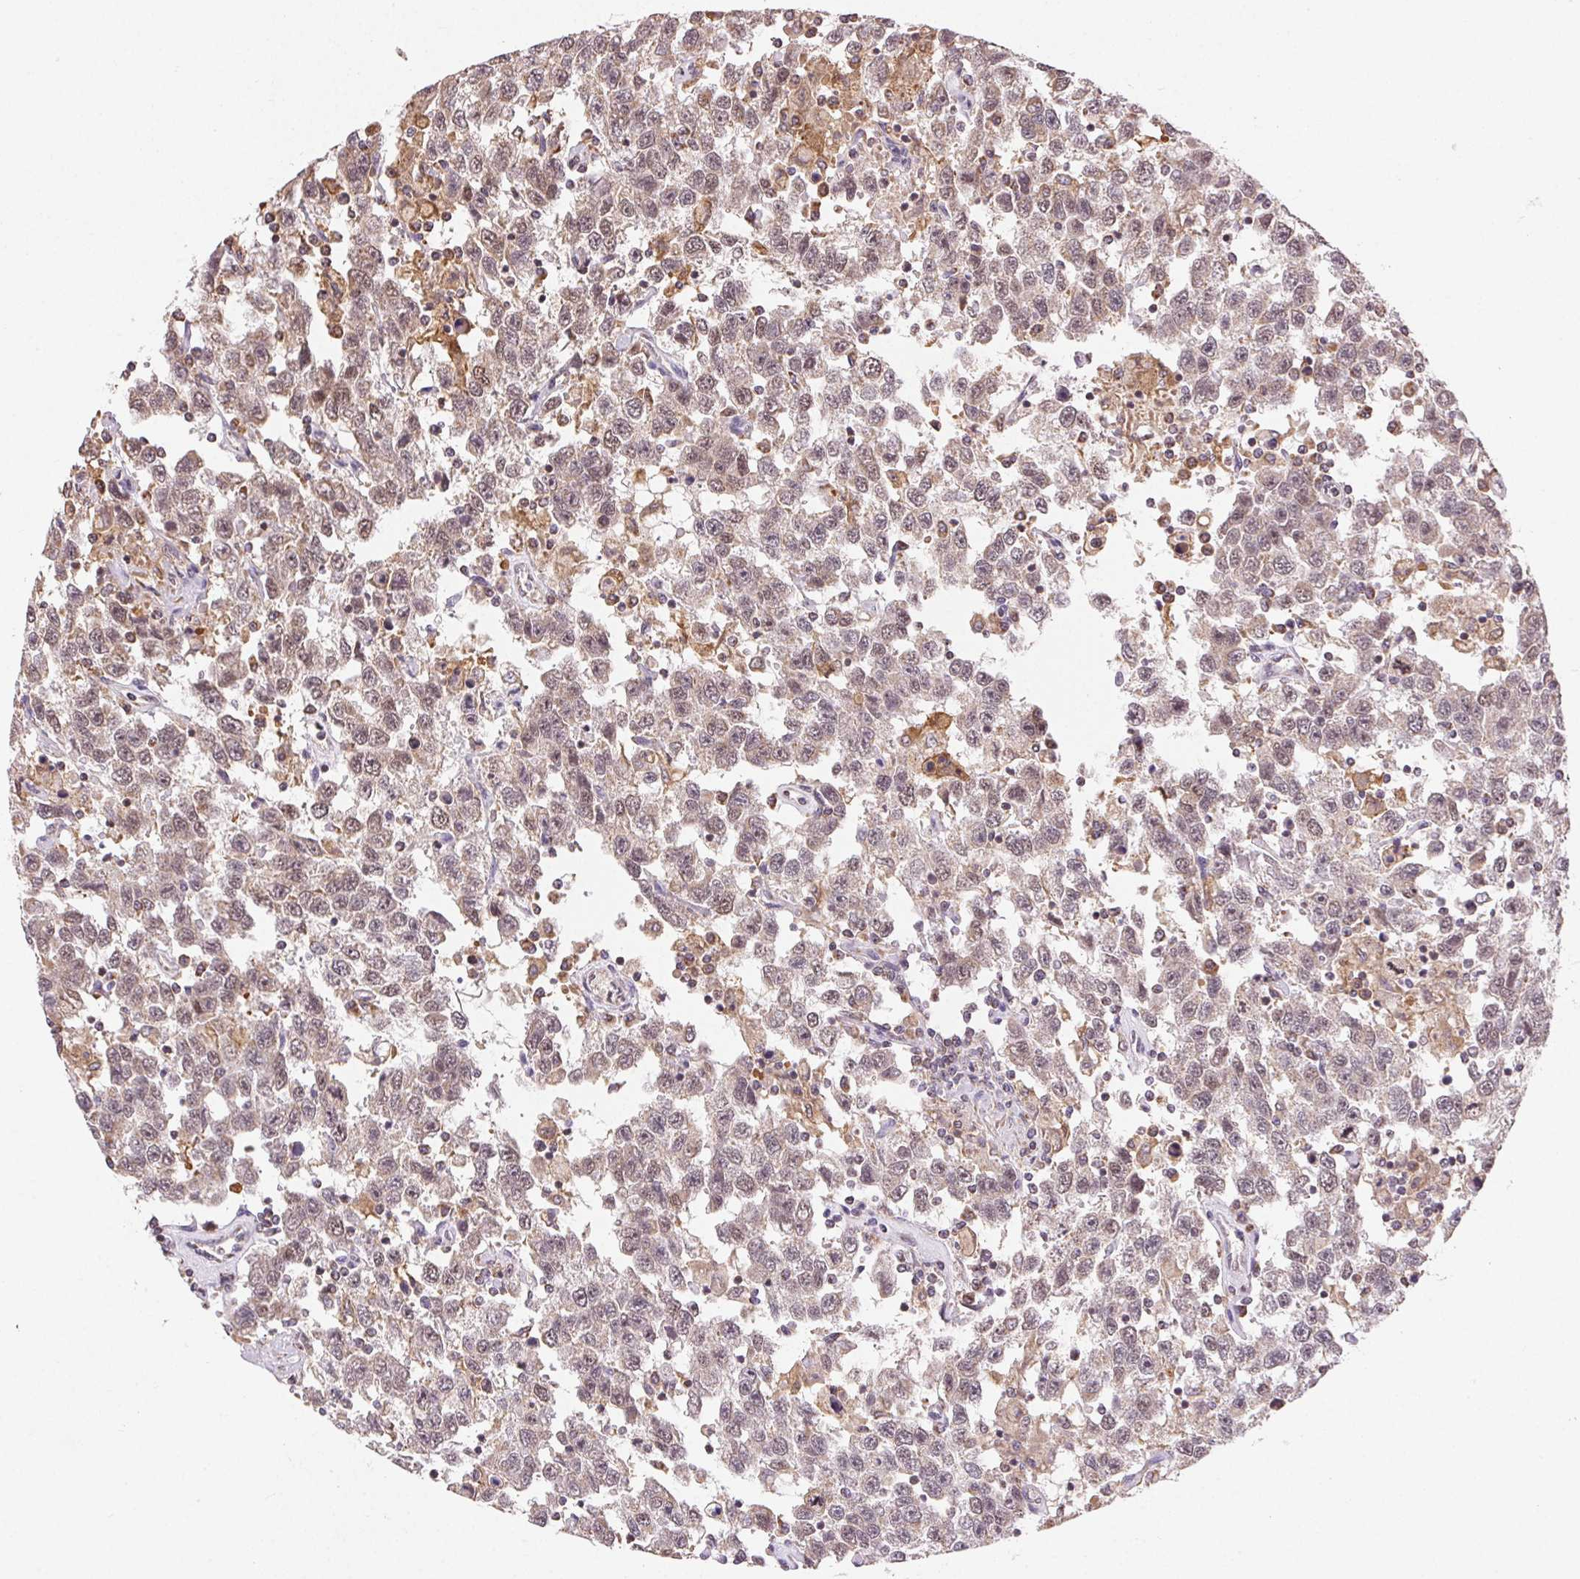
{"staining": {"intensity": "weak", "quantity": ">75%", "location": "cytoplasmic/membranous,nuclear"}, "tissue": "testis cancer", "cell_type": "Tumor cells", "image_type": "cancer", "snomed": [{"axis": "morphology", "description": "Seminoma, NOS"}, {"axis": "topography", "description": "Testis"}], "caption": "Seminoma (testis) tissue demonstrates weak cytoplasmic/membranous and nuclear expression in approximately >75% of tumor cells, visualized by immunohistochemistry.", "gene": "PIWIL4", "patient": {"sex": "male", "age": 41}}